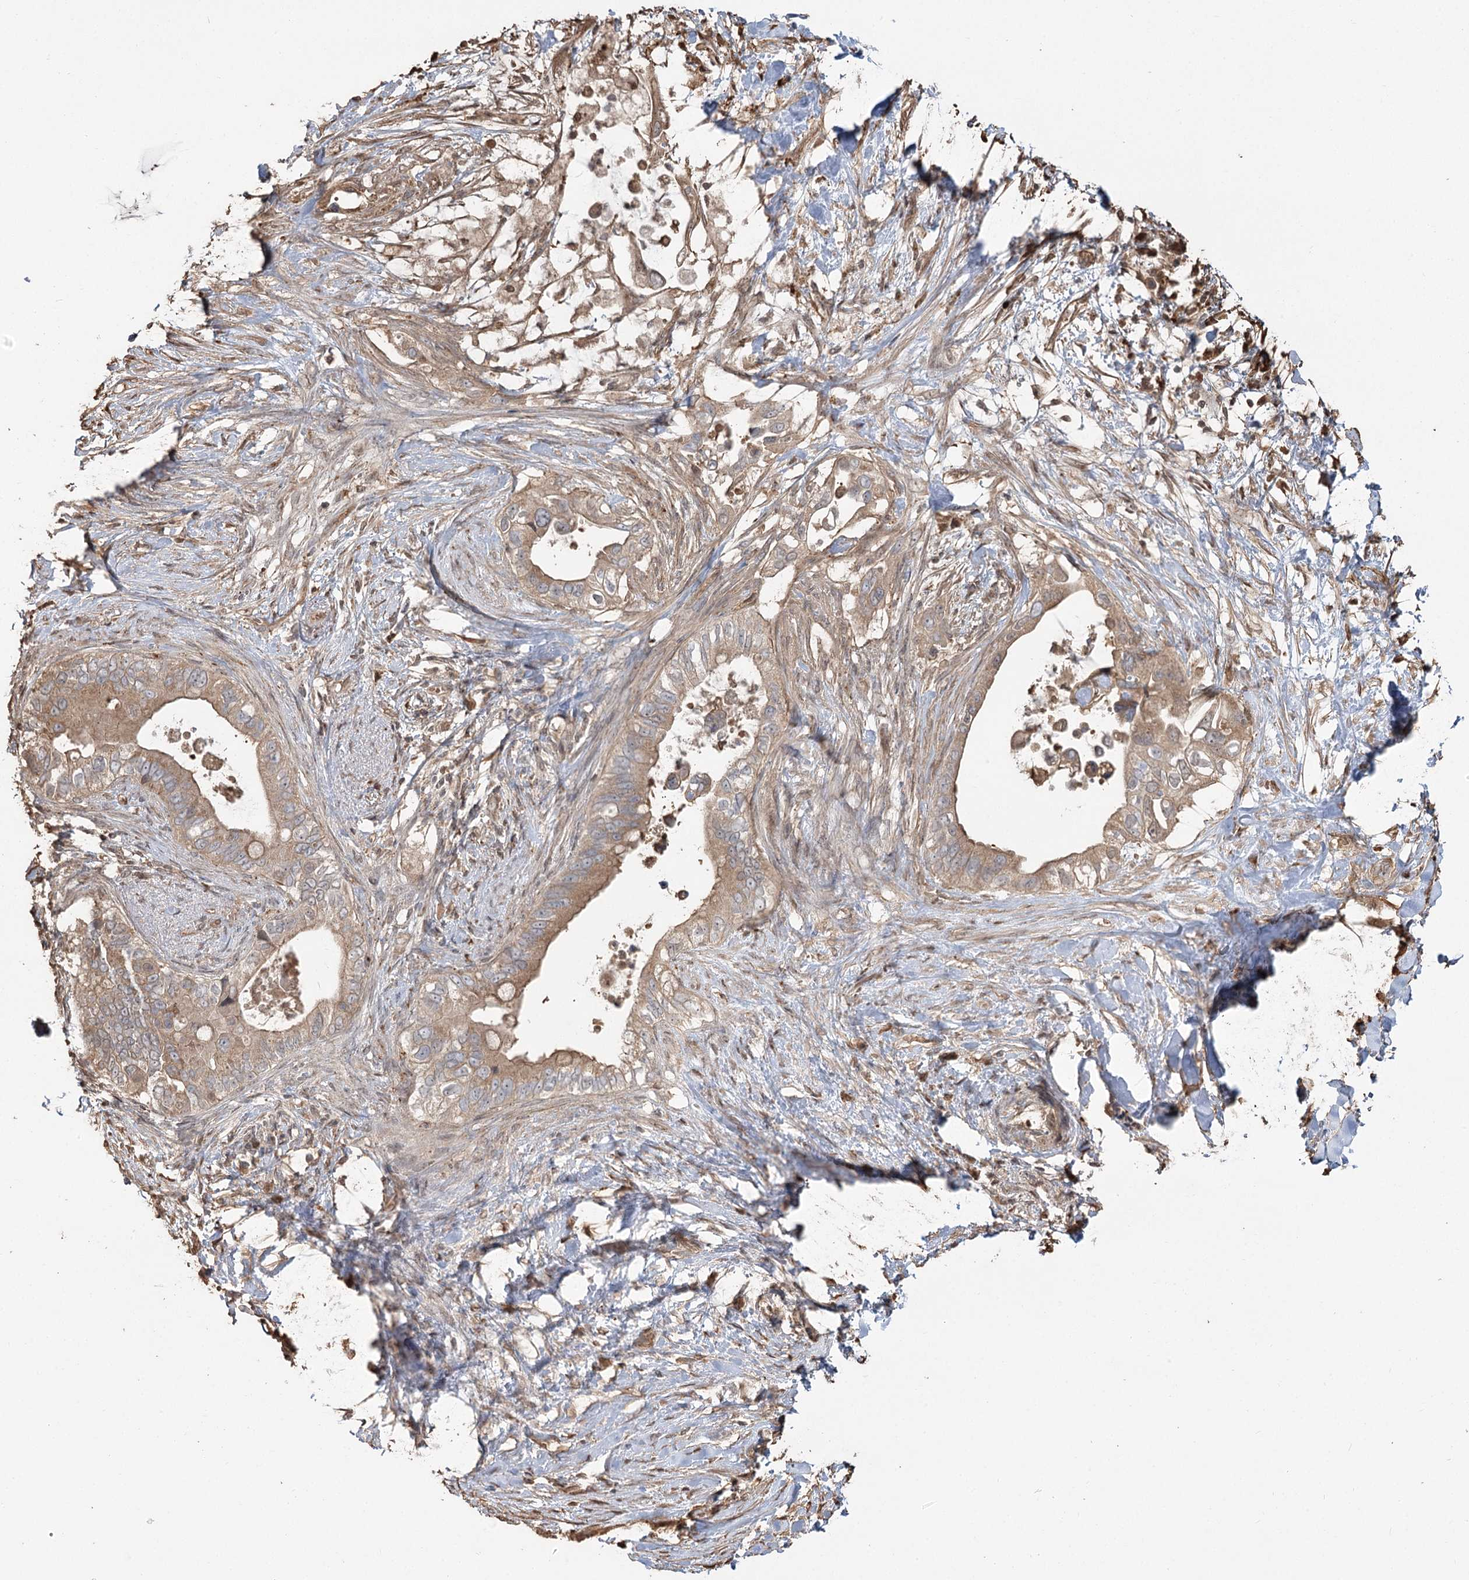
{"staining": {"intensity": "weak", "quantity": ">75%", "location": "cytoplasmic/membranous"}, "tissue": "pancreatic cancer", "cell_type": "Tumor cells", "image_type": "cancer", "snomed": [{"axis": "morphology", "description": "Adenocarcinoma, NOS"}, {"axis": "topography", "description": "Pancreas"}], "caption": "Immunohistochemistry histopathology image of neoplastic tissue: human pancreatic adenocarcinoma stained using IHC displays low levels of weak protein expression localized specifically in the cytoplasmic/membranous of tumor cells, appearing as a cytoplasmic/membranous brown color.", "gene": "PLCH1", "patient": {"sex": "female", "age": 56}}